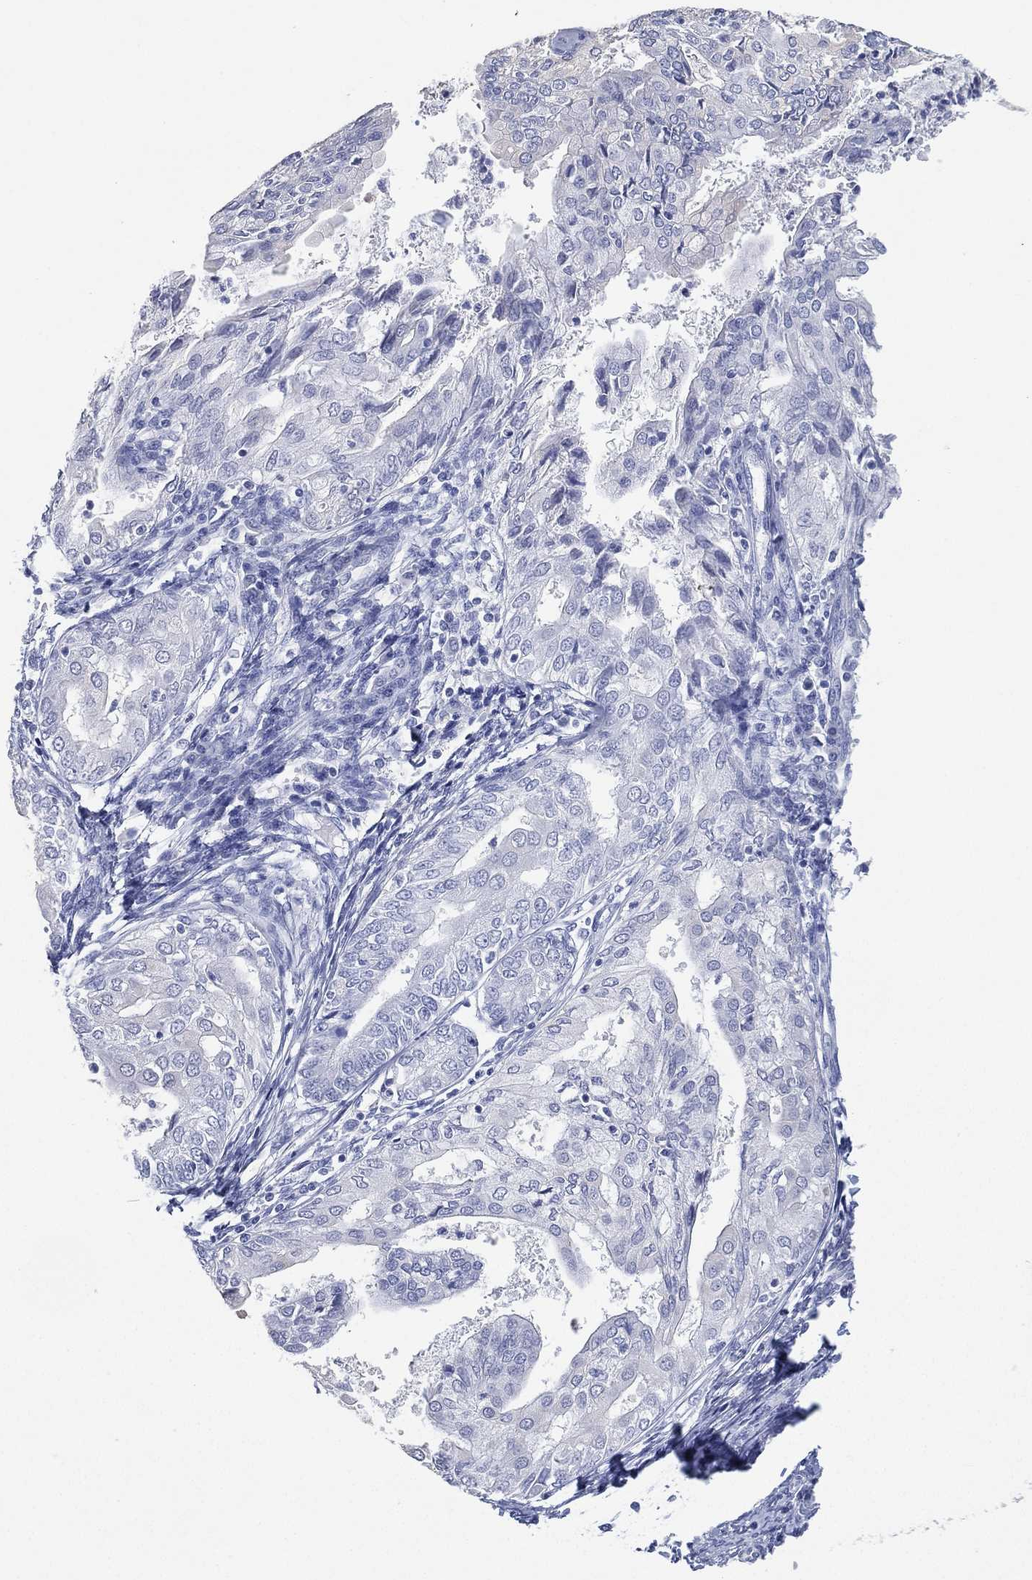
{"staining": {"intensity": "negative", "quantity": "none", "location": "none"}, "tissue": "endometrial cancer", "cell_type": "Tumor cells", "image_type": "cancer", "snomed": [{"axis": "morphology", "description": "Adenocarcinoma, NOS"}, {"axis": "topography", "description": "Endometrium"}], "caption": "Protein analysis of adenocarcinoma (endometrial) displays no significant staining in tumor cells.", "gene": "FMO1", "patient": {"sex": "female", "age": 68}}